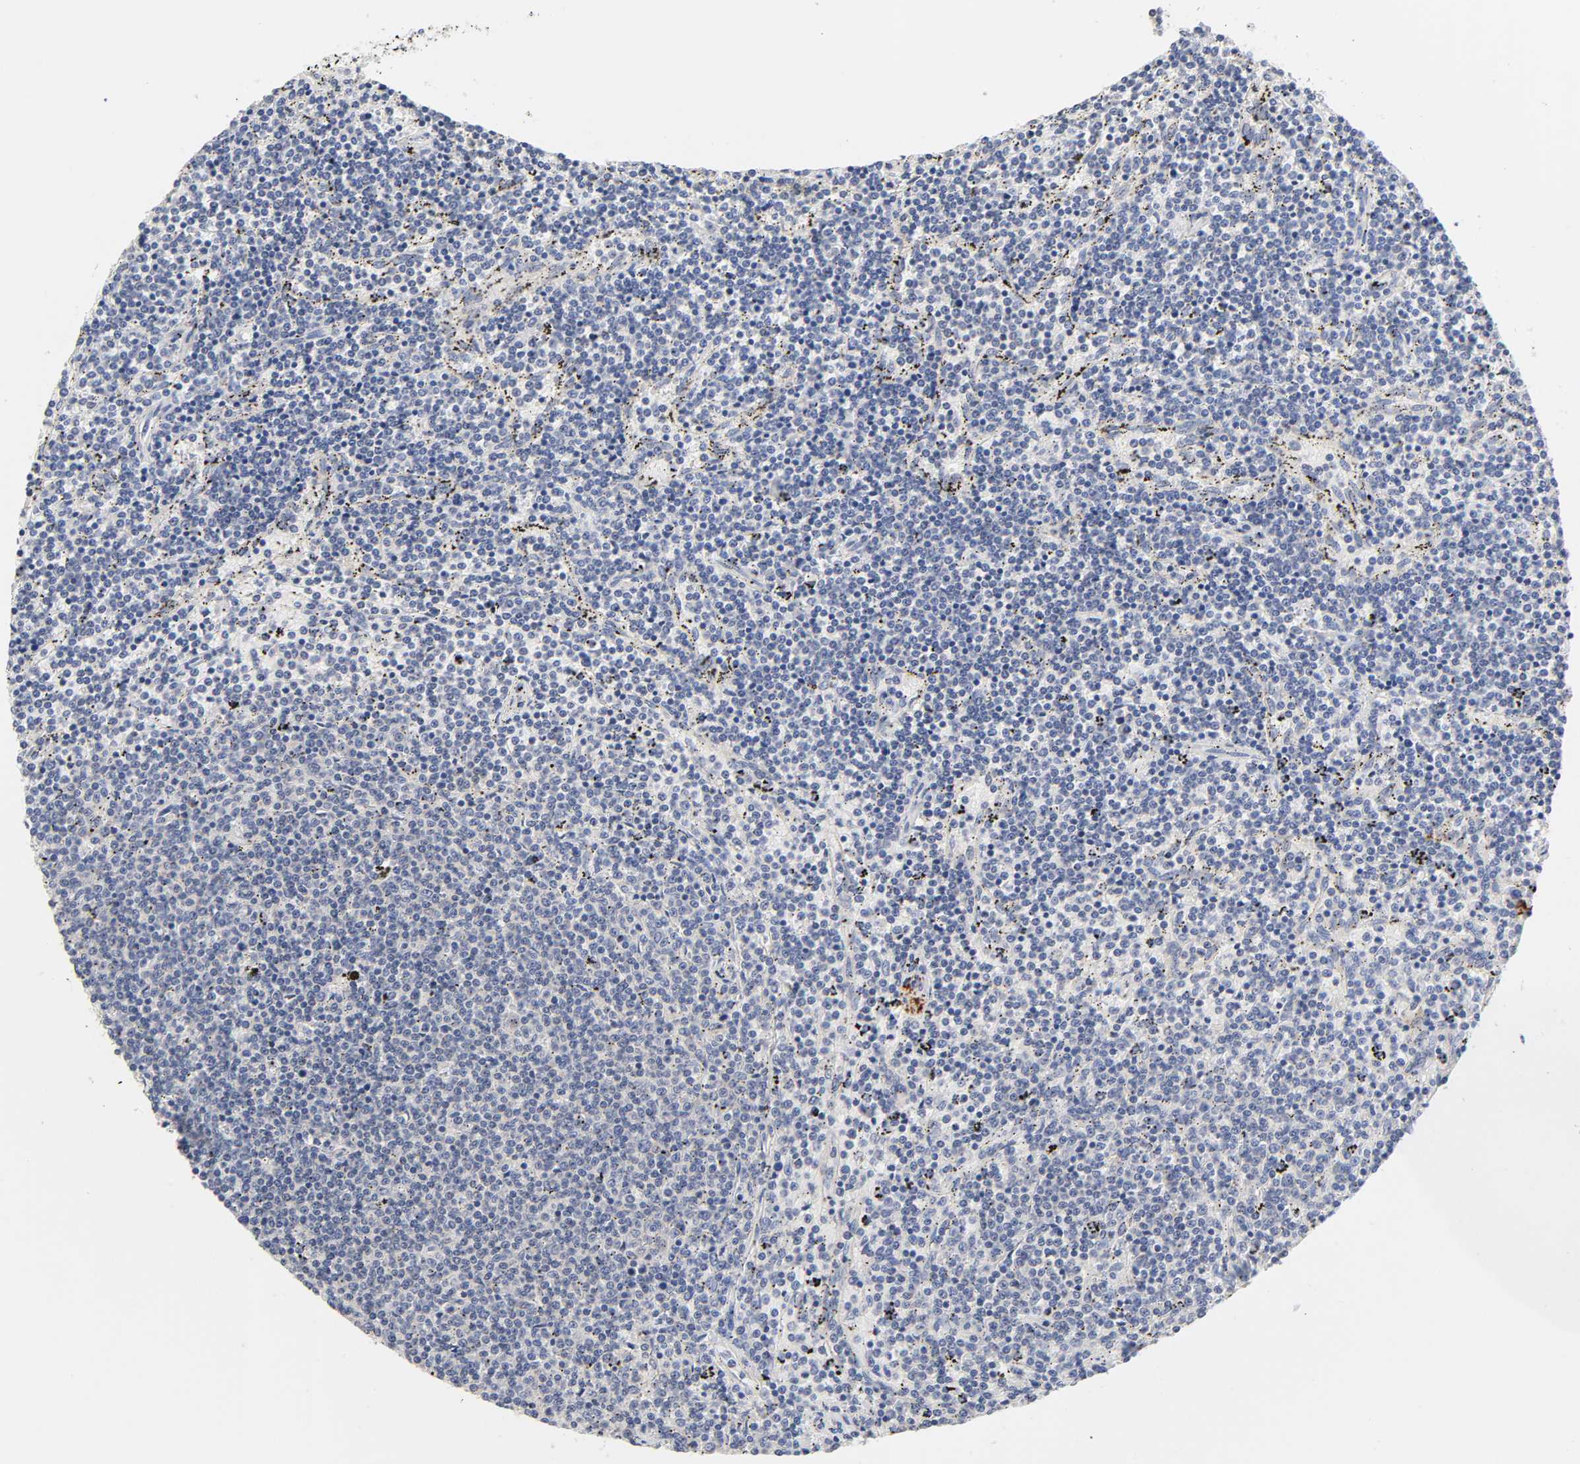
{"staining": {"intensity": "negative", "quantity": "none", "location": "none"}, "tissue": "lymphoma", "cell_type": "Tumor cells", "image_type": "cancer", "snomed": [{"axis": "morphology", "description": "Malignant lymphoma, non-Hodgkin's type, Low grade"}, {"axis": "topography", "description": "Spleen"}], "caption": "Human low-grade malignant lymphoma, non-Hodgkin's type stained for a protein using immunohistochemistry (IHC) displays no expression in tumor cells.", "gene": "C17orf75", "patient": {"sex": "female", "age": 50}}